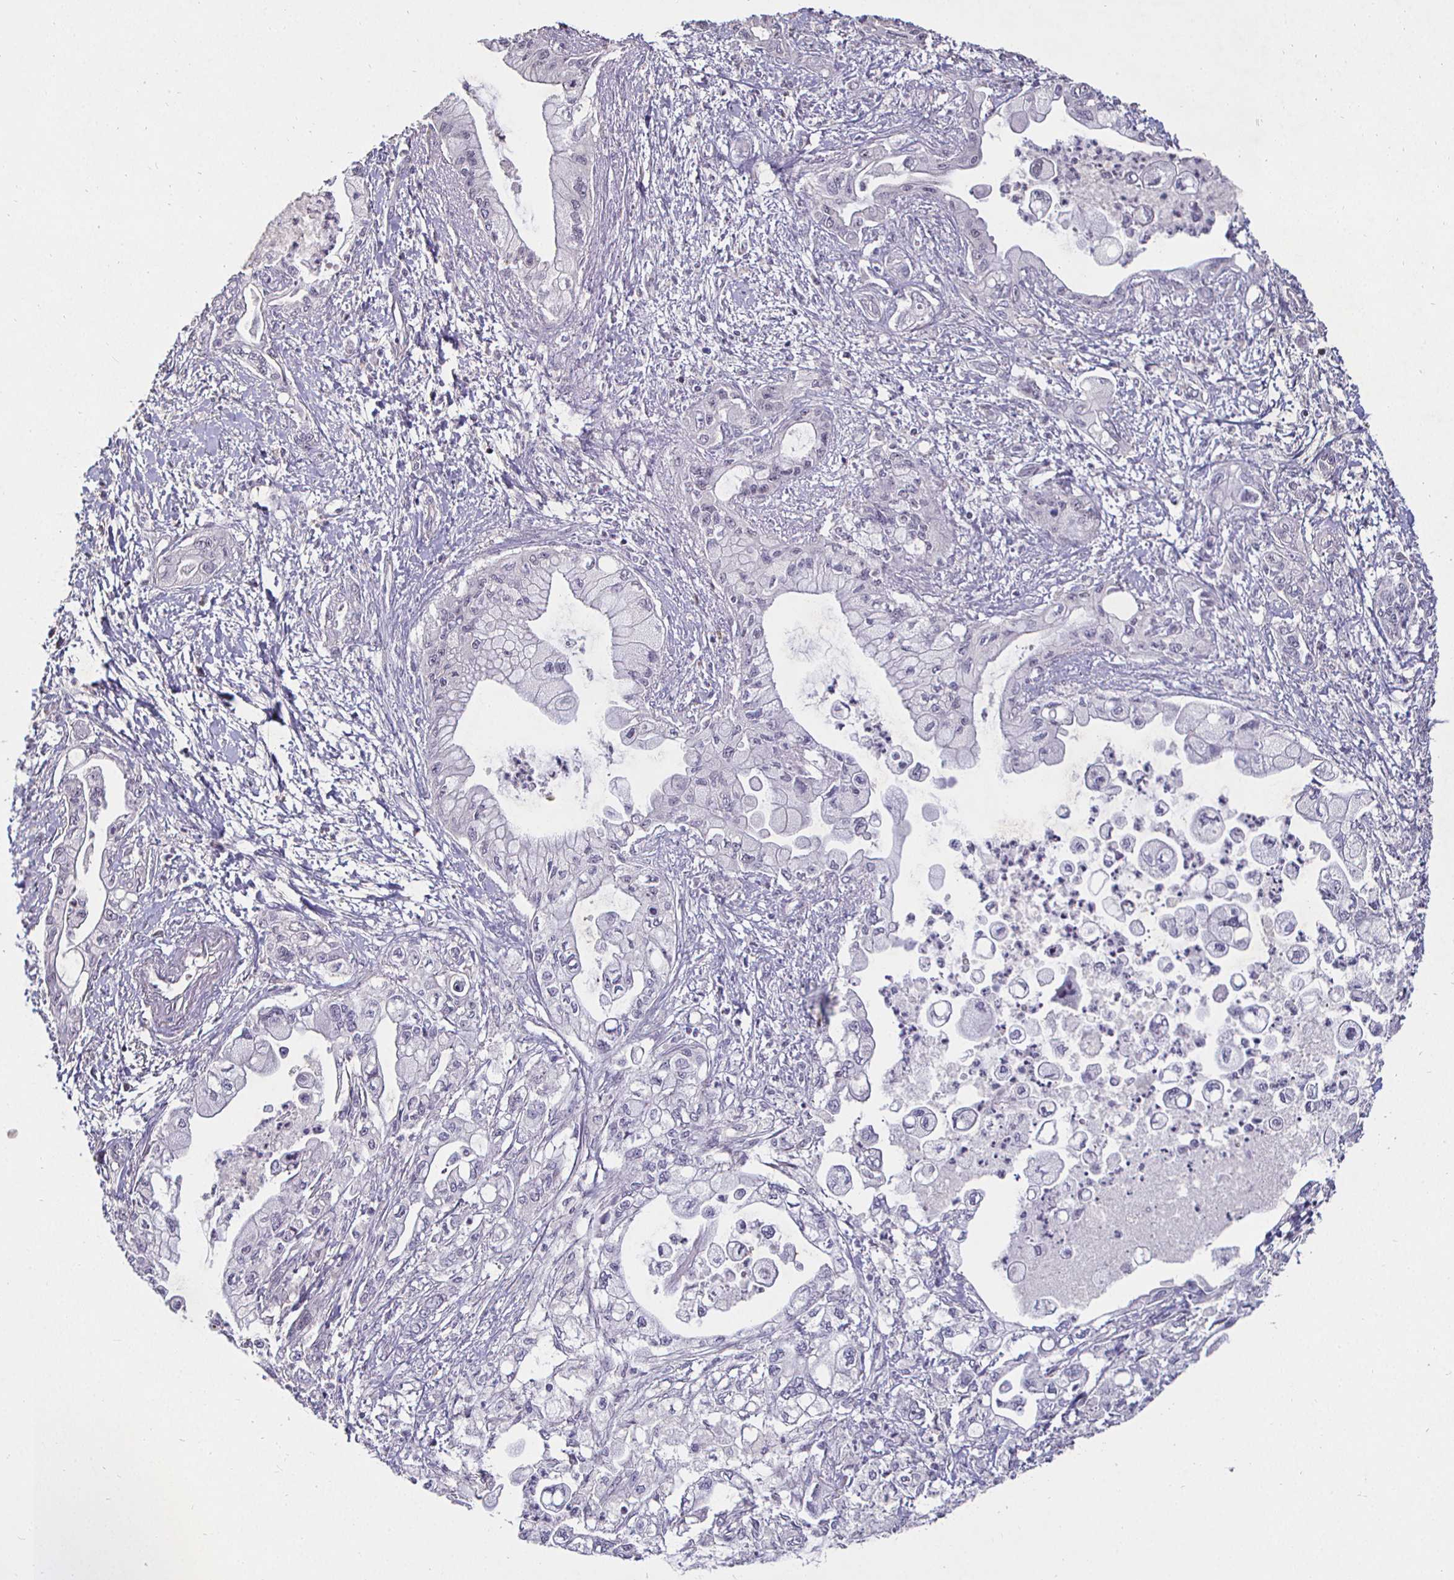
{"staining": {"intensity": "negative", "quantity": "none", "location": "none"}, "tissue": "pancreatic cancer", "cell_type": "Tumor cells", "image_type": "cancer", "snomed": [{"axis": "morphology", "description": "Adenocarcinoma, NOS"}, {"axis": "topography", "description": "Pancreas"}], "caption": "Adenocarcinoma (pancreatic) was stained to show a protein in brown. There is no significant staining in tumor cells. Nuclei are stained in blue.", "gene": "MLH1", "patient": {"sex": "male", "age": 61}}